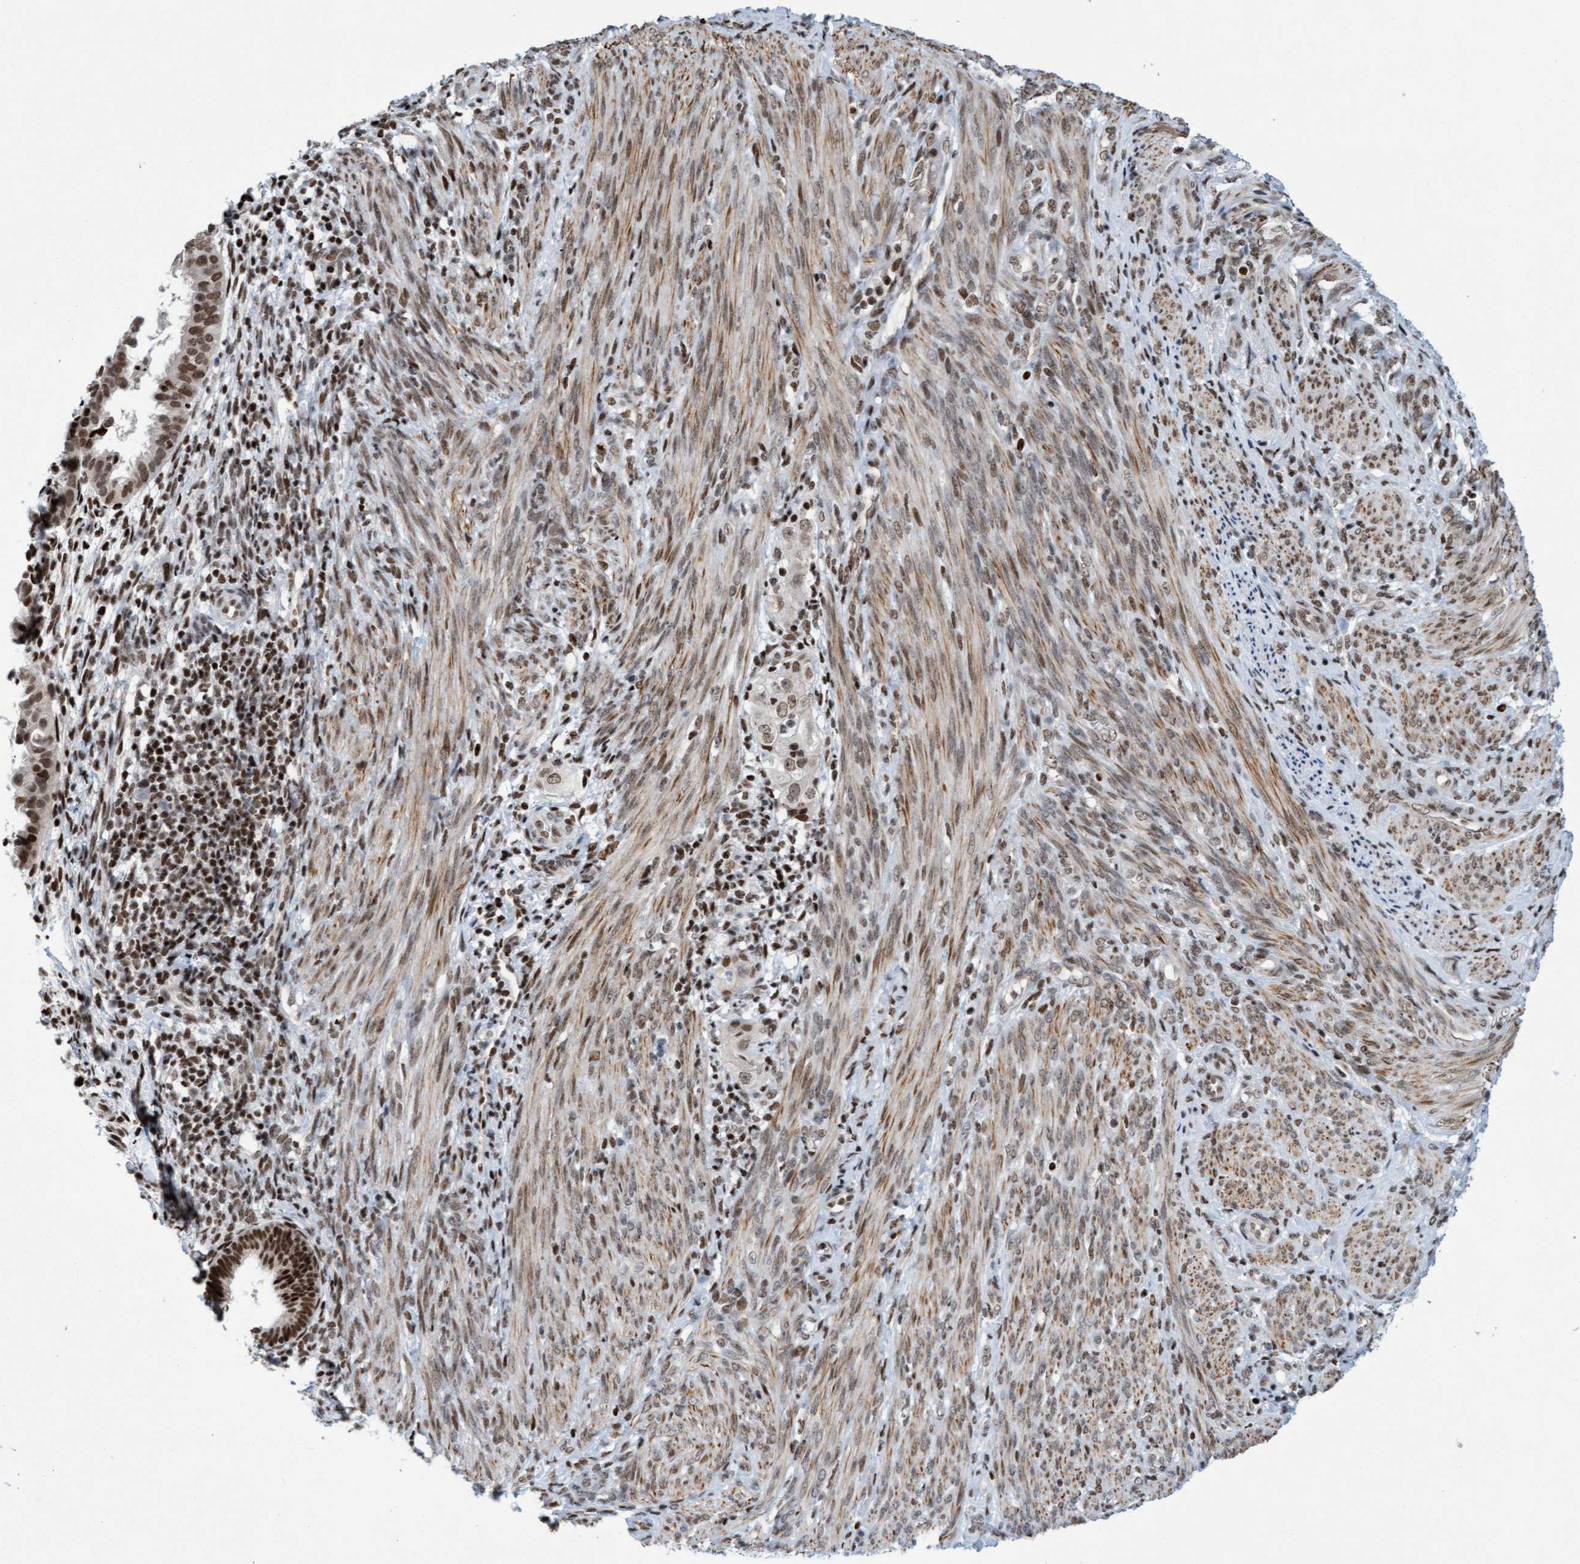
{"staining": {"intensity": "moderate", "quantity": ">75%", "location": "nuclear"}, "tissue": "endometrial cancer", "cell_type": "Tumor cells", "image_type": "cancer", "snomed": [{"axis": "morphology", "description": "Adenocarcinoma, NOS"}, {"axis": "topography", "description": "Endometrium"}], "caption": "Human endometrial adenocarcinoma stained with a brown dye demonstrates moderate nuclear positive expression in approximately >75% of tumor cells.", "gene": "GLRX2", "patient": {"sex": "female", "age": 85}}